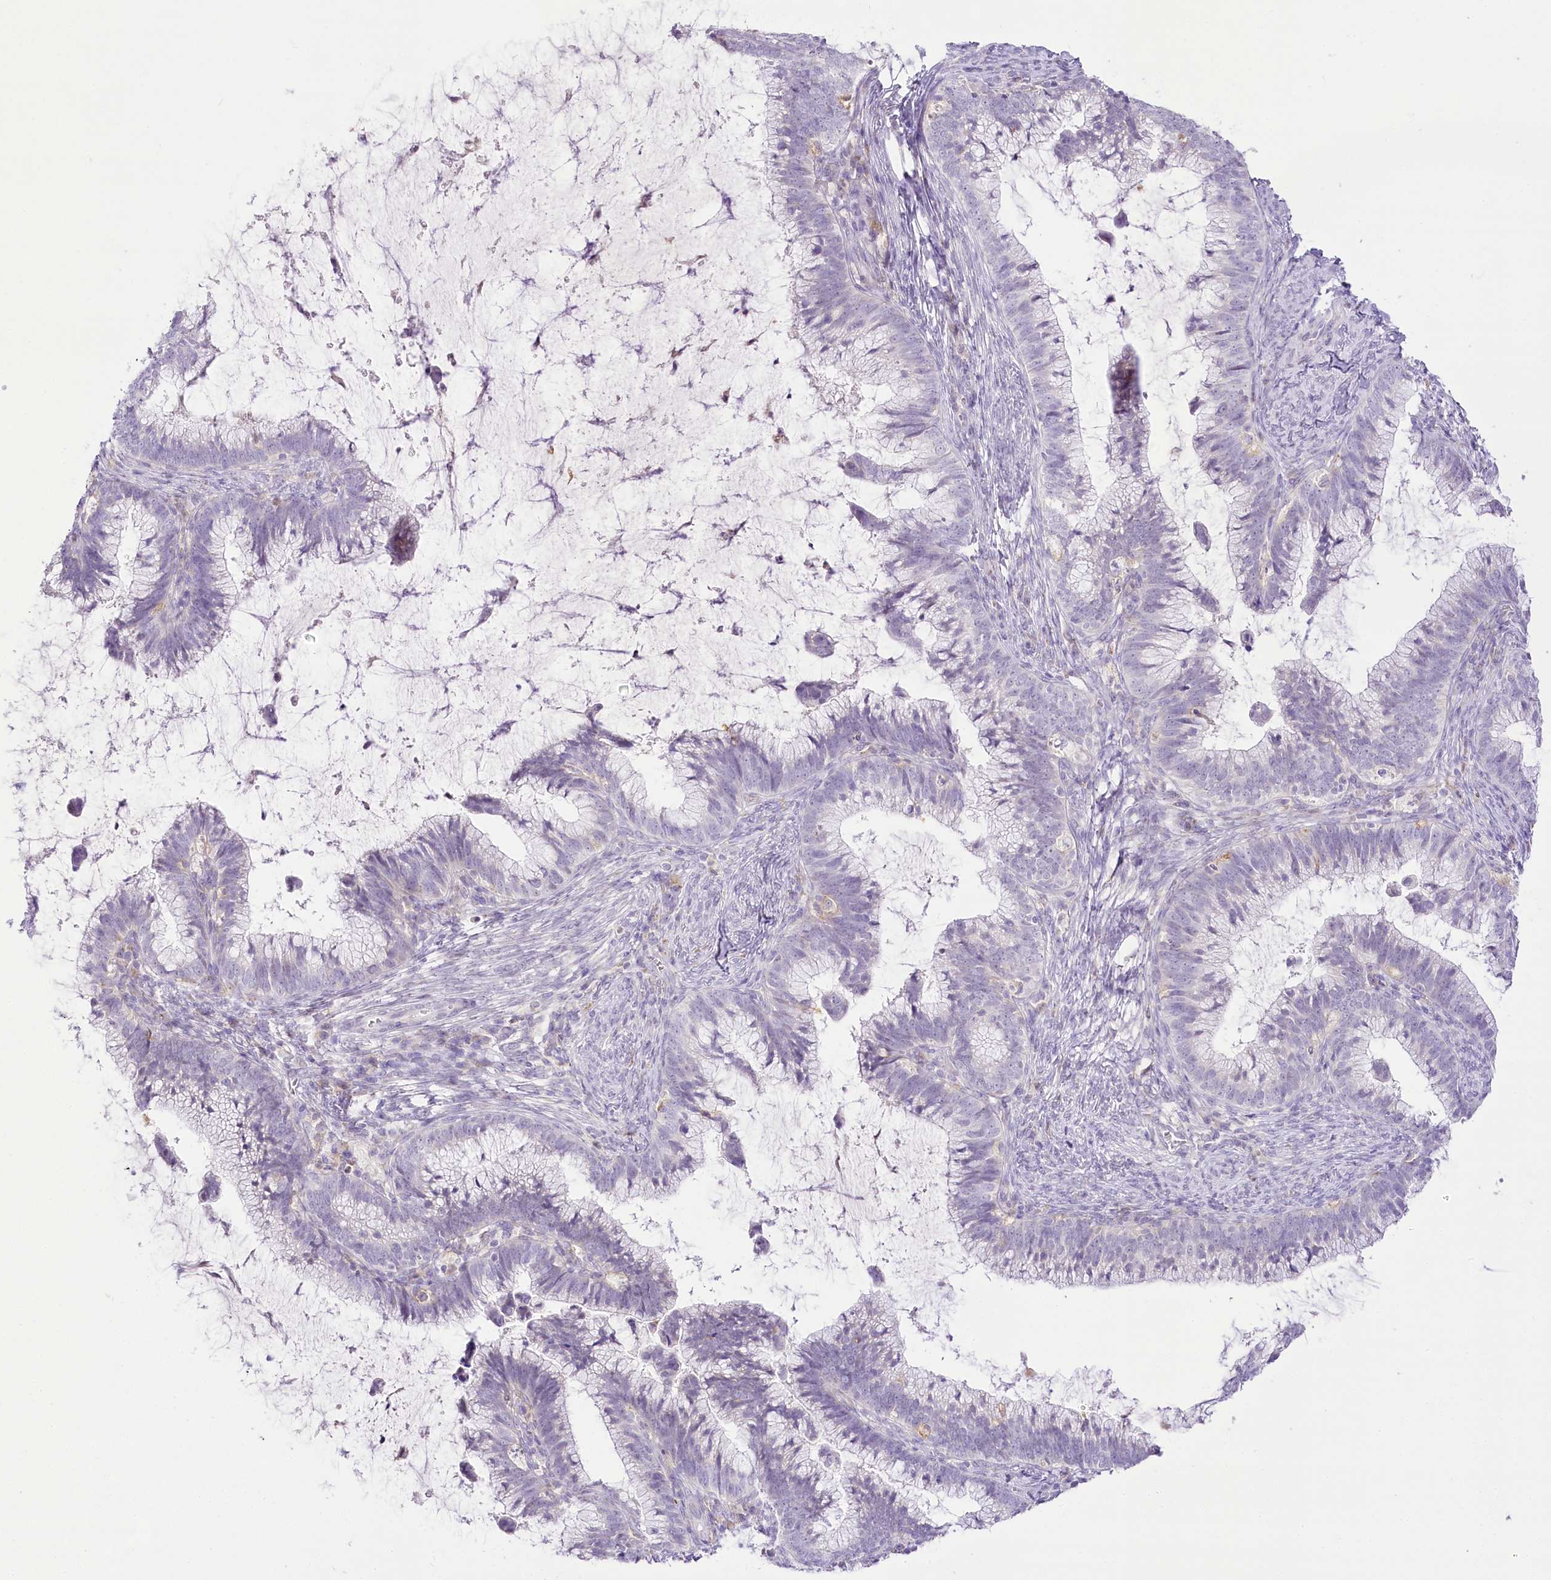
{"staining": {"intensity": "negative", "quantity": "none", "location": "none"}, "tissue": "cervical cancer", "cell_type": "Tumor cells", "image_type": "cancer", "snomed": [{"axis": "morphology", "description": "Adenocarcinoma, NOS"}, {"axis": "topography", "description": "Cervix"}], "caption": "The micrograph displays no staining of tumor cells in adenocarcinoma (cervical).", "gene": "CCDC30", "patient": {"sex": "female", "age": 36}}